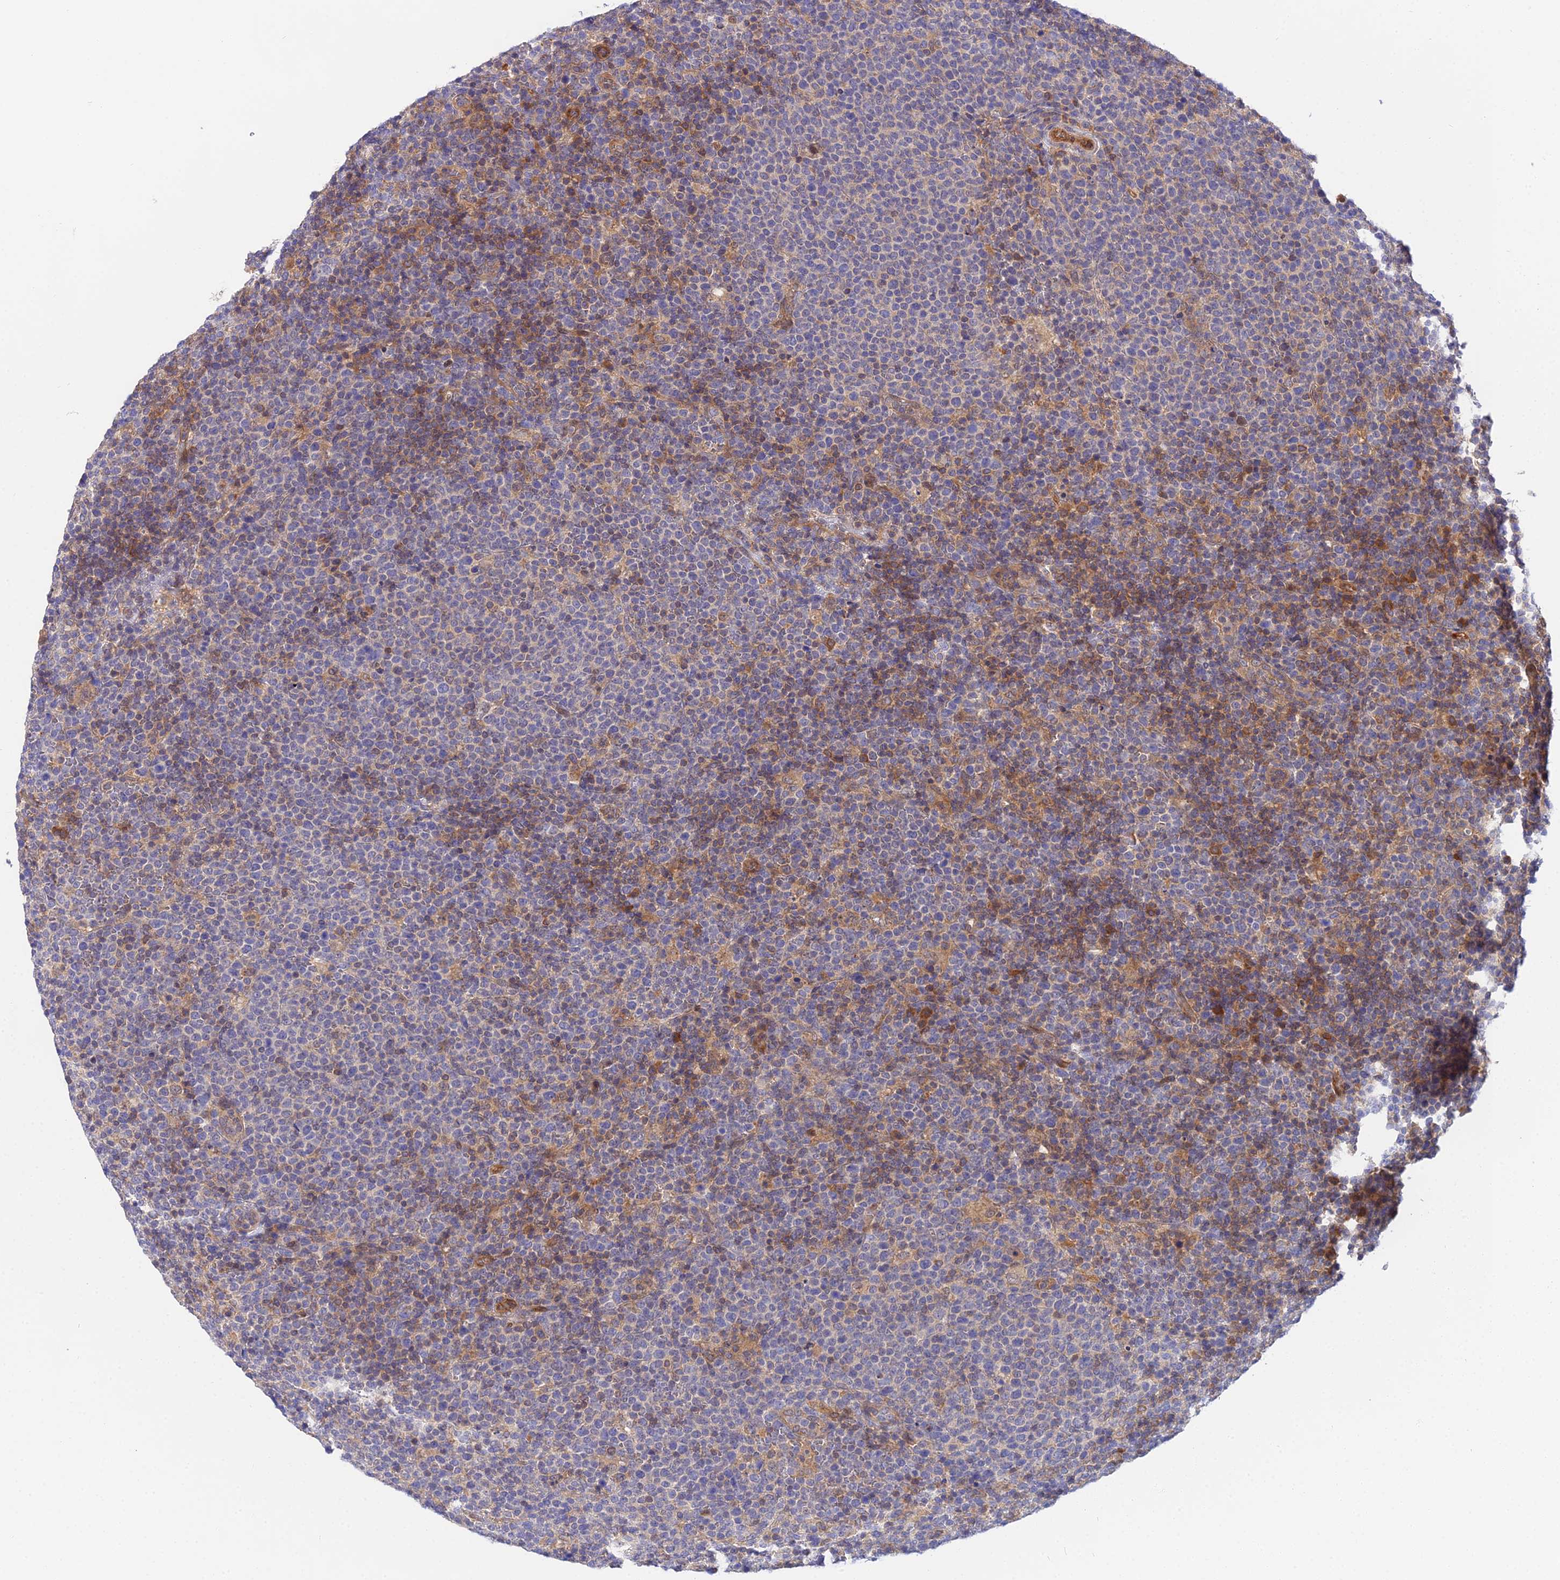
{"staining": {"intensity": "negative", "quantity": "none", "location": "none"}, "tissue": "lymphoma", "cell_type": "Tumor cells", "image_type": "cancer", "snomed": [{"axis": "morphology", "description": "Malignant lymphoma, non-Hodgkin's type, High grade"}, {"axis": "topography", "description": "Lymph node"}], "caption": "Tumor cells show no significant protein staining in lymphoma.", "gene": "PPP2R2C", "patient": {"sex": "male", "age": 61}}